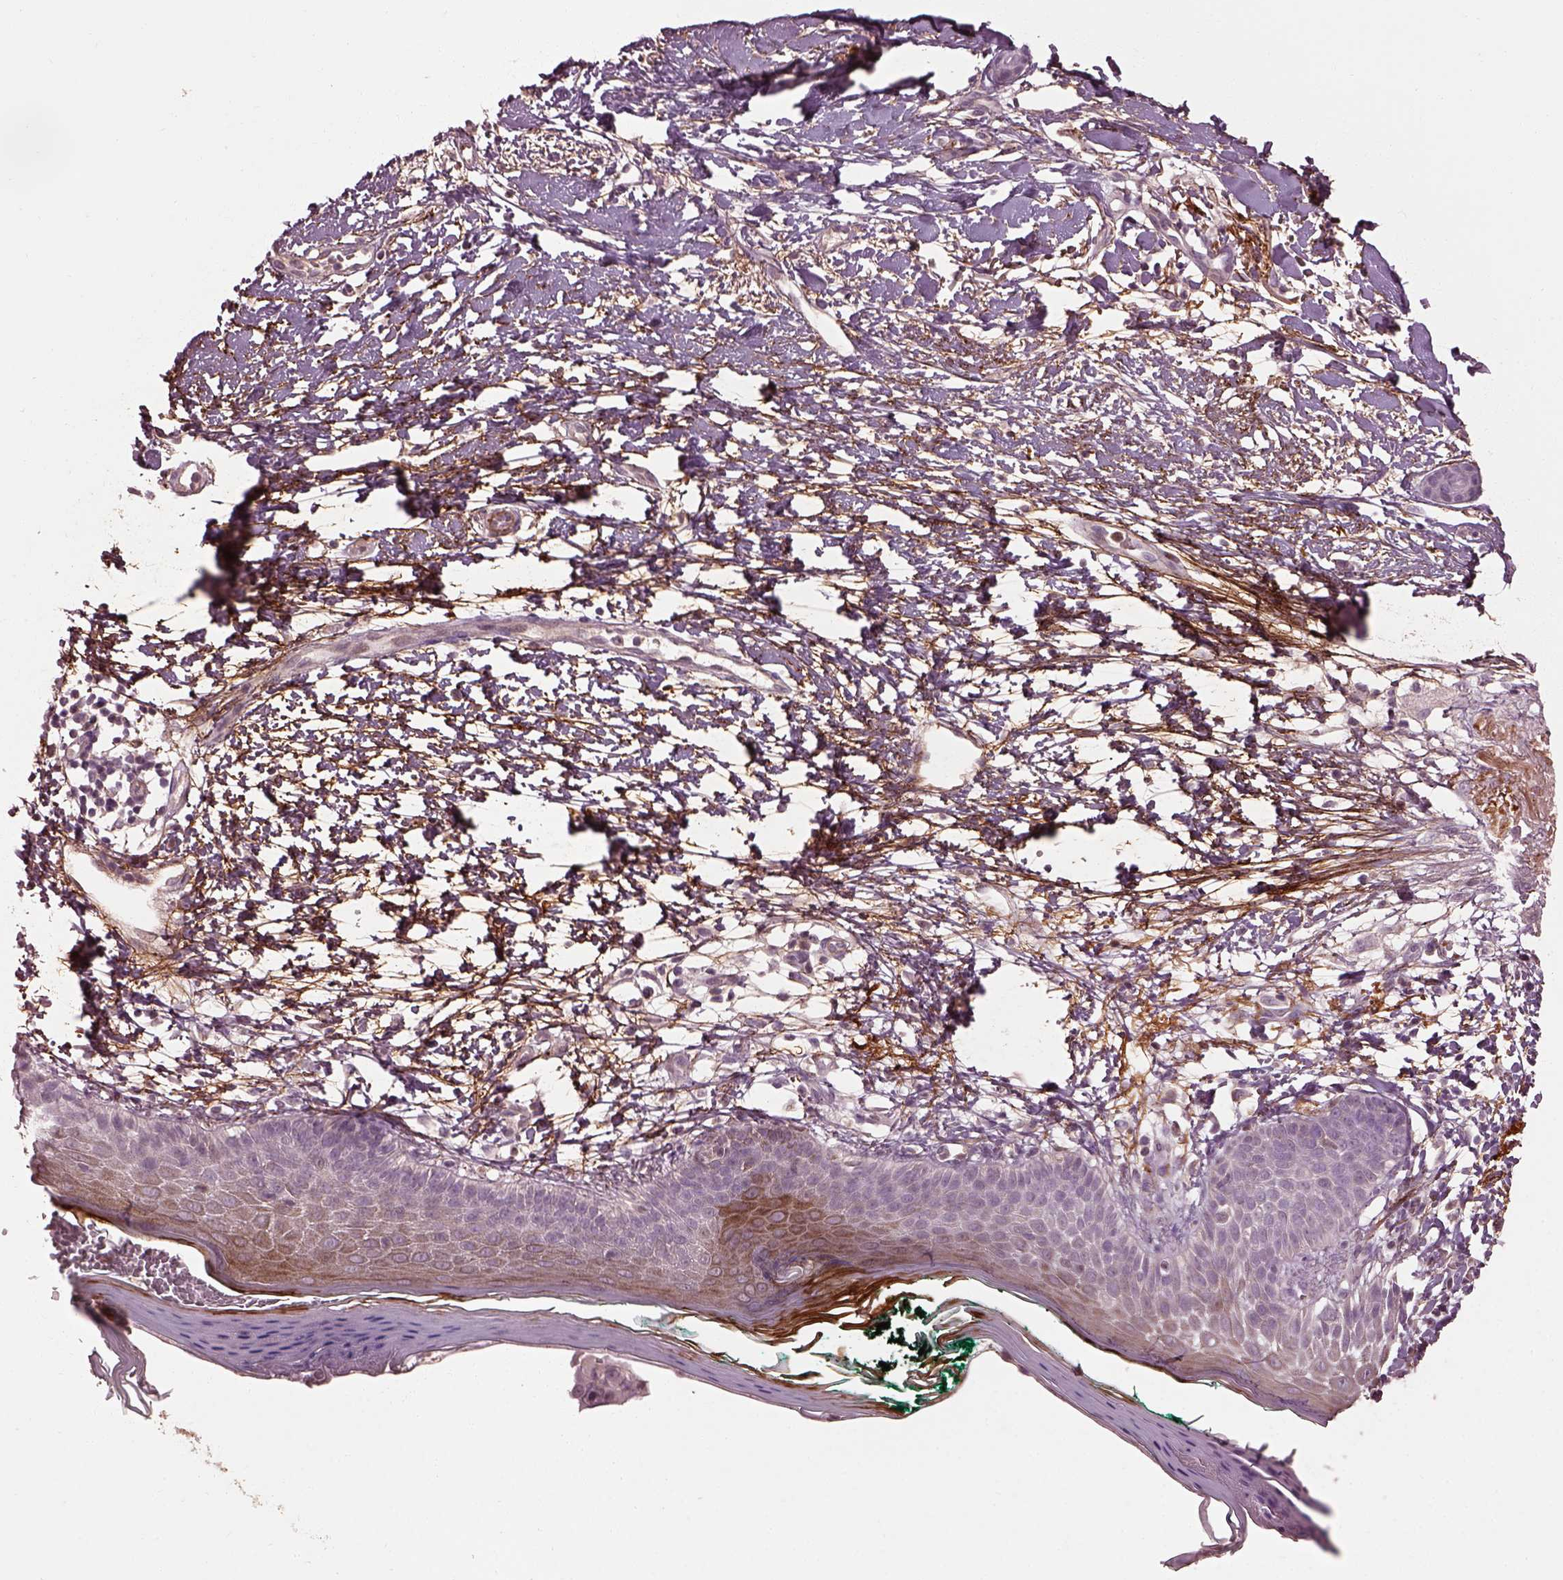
{"staining": {"intensity": "negative", "quantity": "none", "location": "none"}, "tissue": "skin cancer", "cell_type": "Tumor cells", "image_type": "cancer", "snomed": [{"axis": "morphology", "description": "Normal tissue, NOS"}, {"axis": "morphology", "description": "Basal cell carcinoma"}, {"axis": "topography", "description": "Skin"}], "caption": "The immunohistochemistry (IHC) photomicrograph has no significant staining in tumor cells of basal cell carcinoma (skin) tissue.", "gene": "EFEMP1", "patient": {"sex": "male", "age": 84}}